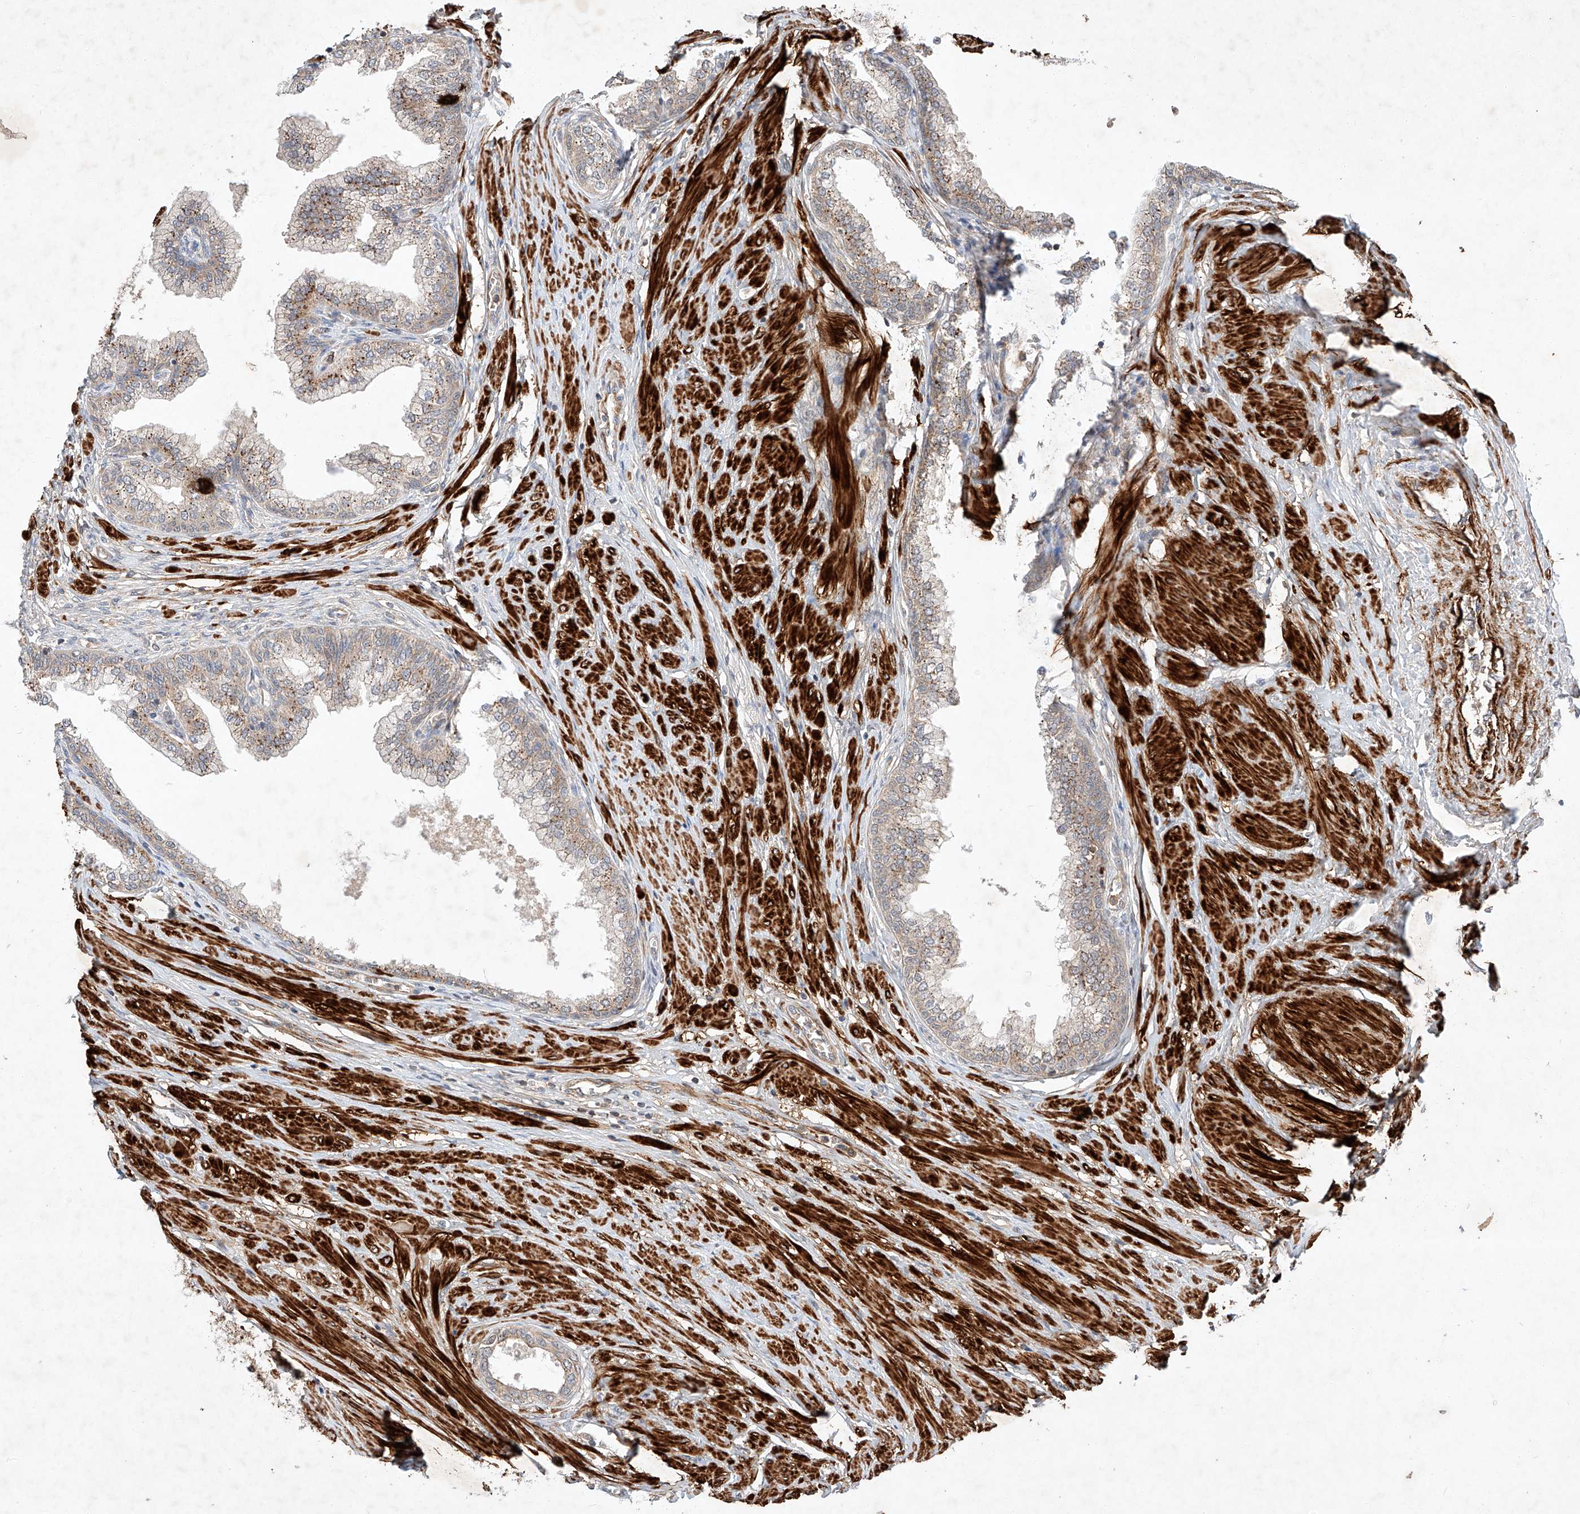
{"staining": {"intensity": "moderate", "quantity": "25%-75%", "location": "cytoplasmic/membranous"}, "tissue": "prostate", "cell_type": "Glandular cells", "image_type": "normal", "snomed": [{"axis": "morphology", "description": "Normal tissue, NOS"}, {"axis": "morphology", "description": "Urothelial carcinoma, Low grade"}, {"axis": "topography", "description": "Urinary bladder"}, {"axis": "topography", "description": "Prostate"}], "caption": "Immunohistochemistry (IHC) image of normal human prostate stained for a protein (brown), which displays medium levels of moderate cytoplasmic/membranous positivity in approximately 25%-75% of glandular cells.", "gene": "ARHGAP33", "patient": {"sex": "male", "age": 60}}